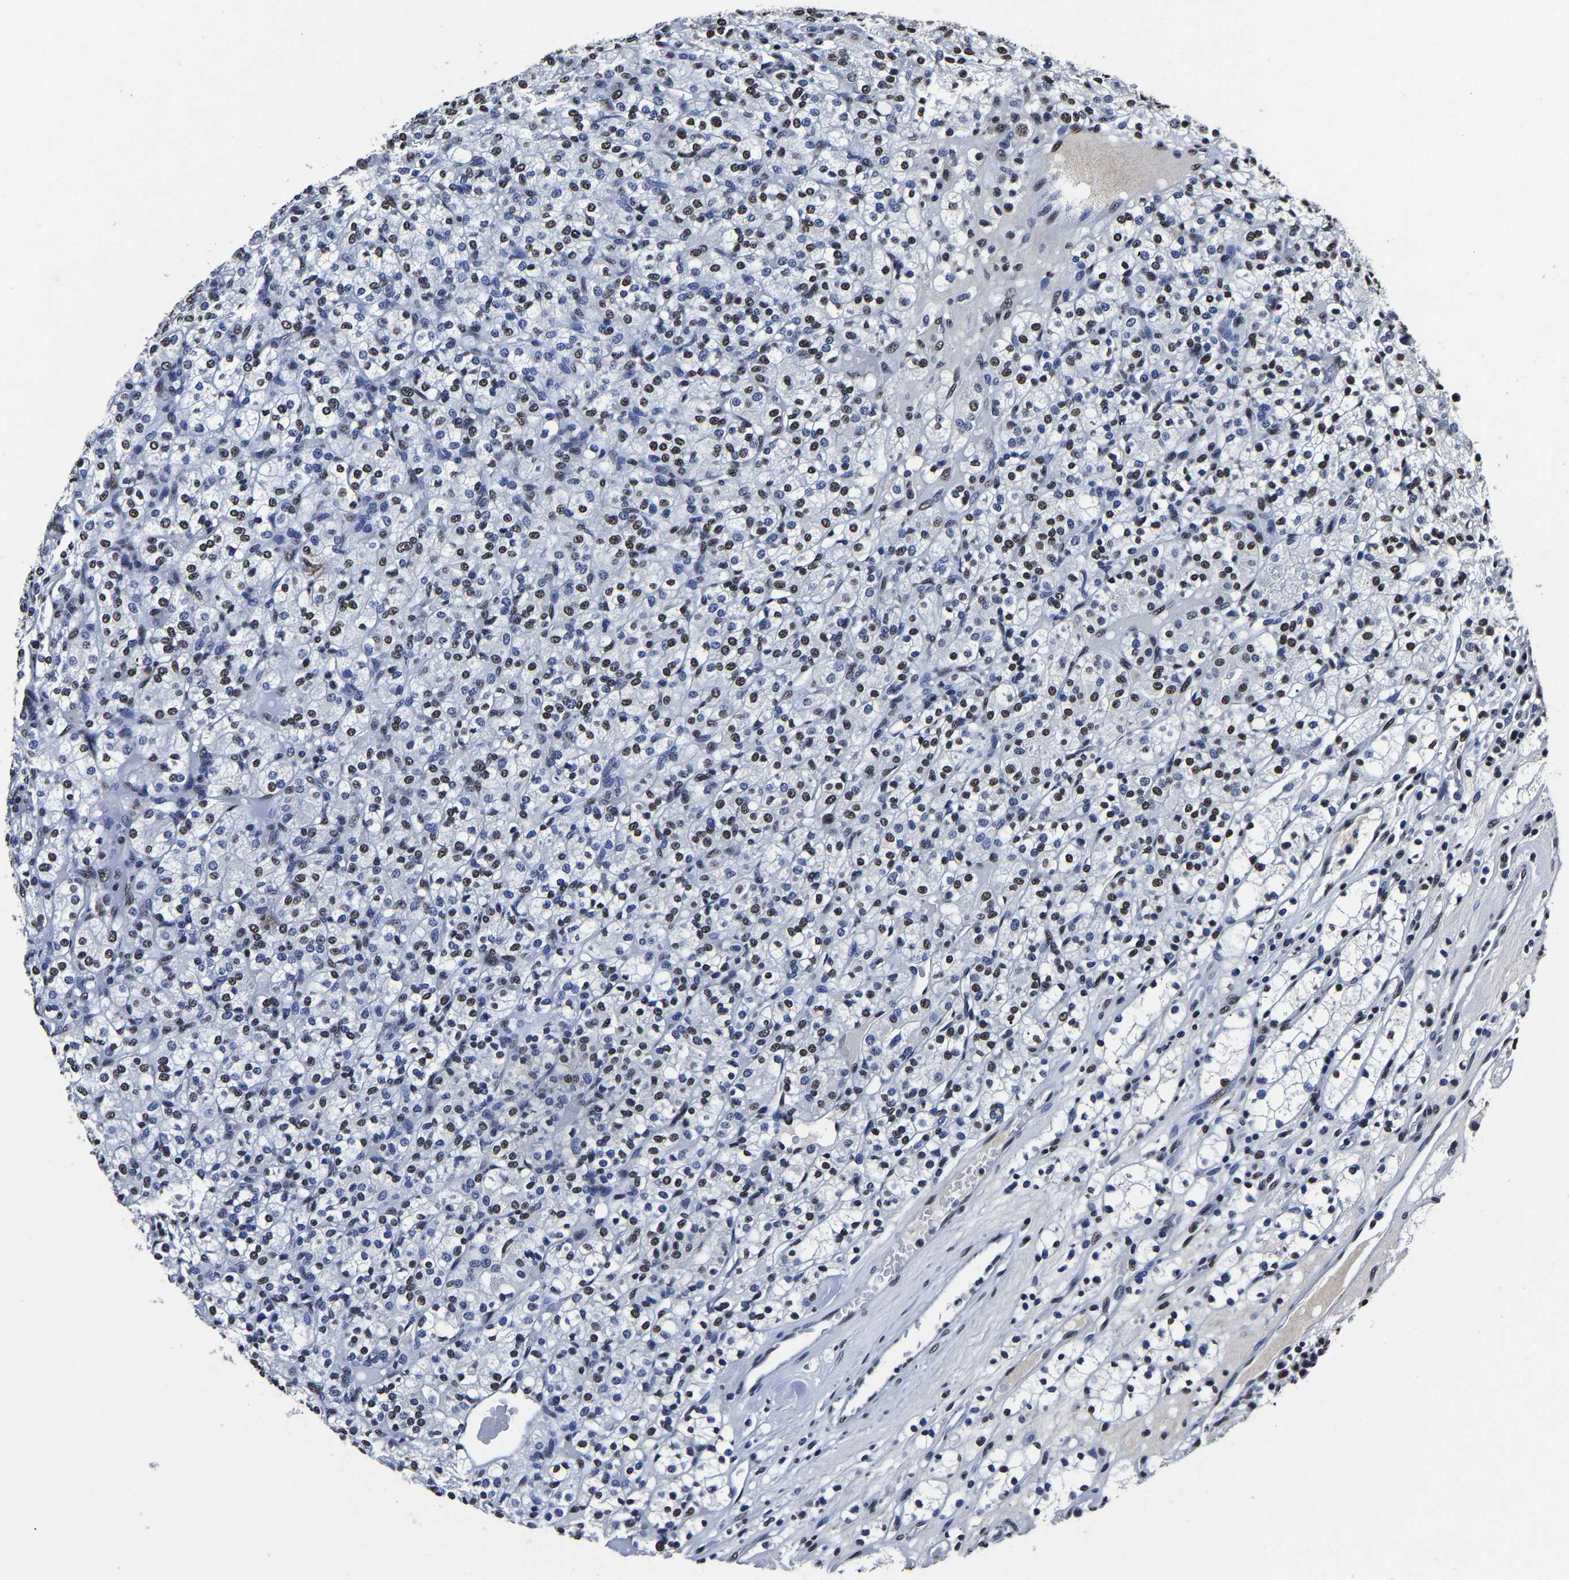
{"staining": {"intensity": "moderate", "quantity": "<25%", "location": "nuclear"}, "tissue": "renal cancer", "cell_type": "Tumor cells", "image_type": "cancer", "snomed": [{"axis": "morphology", "description": "Adenocarcinoma, NOS"}, {"axis": "topography", "description": "Kidney"}], "caption": "This is a histology image of immunohistochemistry staining of renal adenocarcinoma, which shows moderate staining in the nuclear of tumor cells.", "gene": "RBM45", "patient": {"sex": "male", "age": 77}}